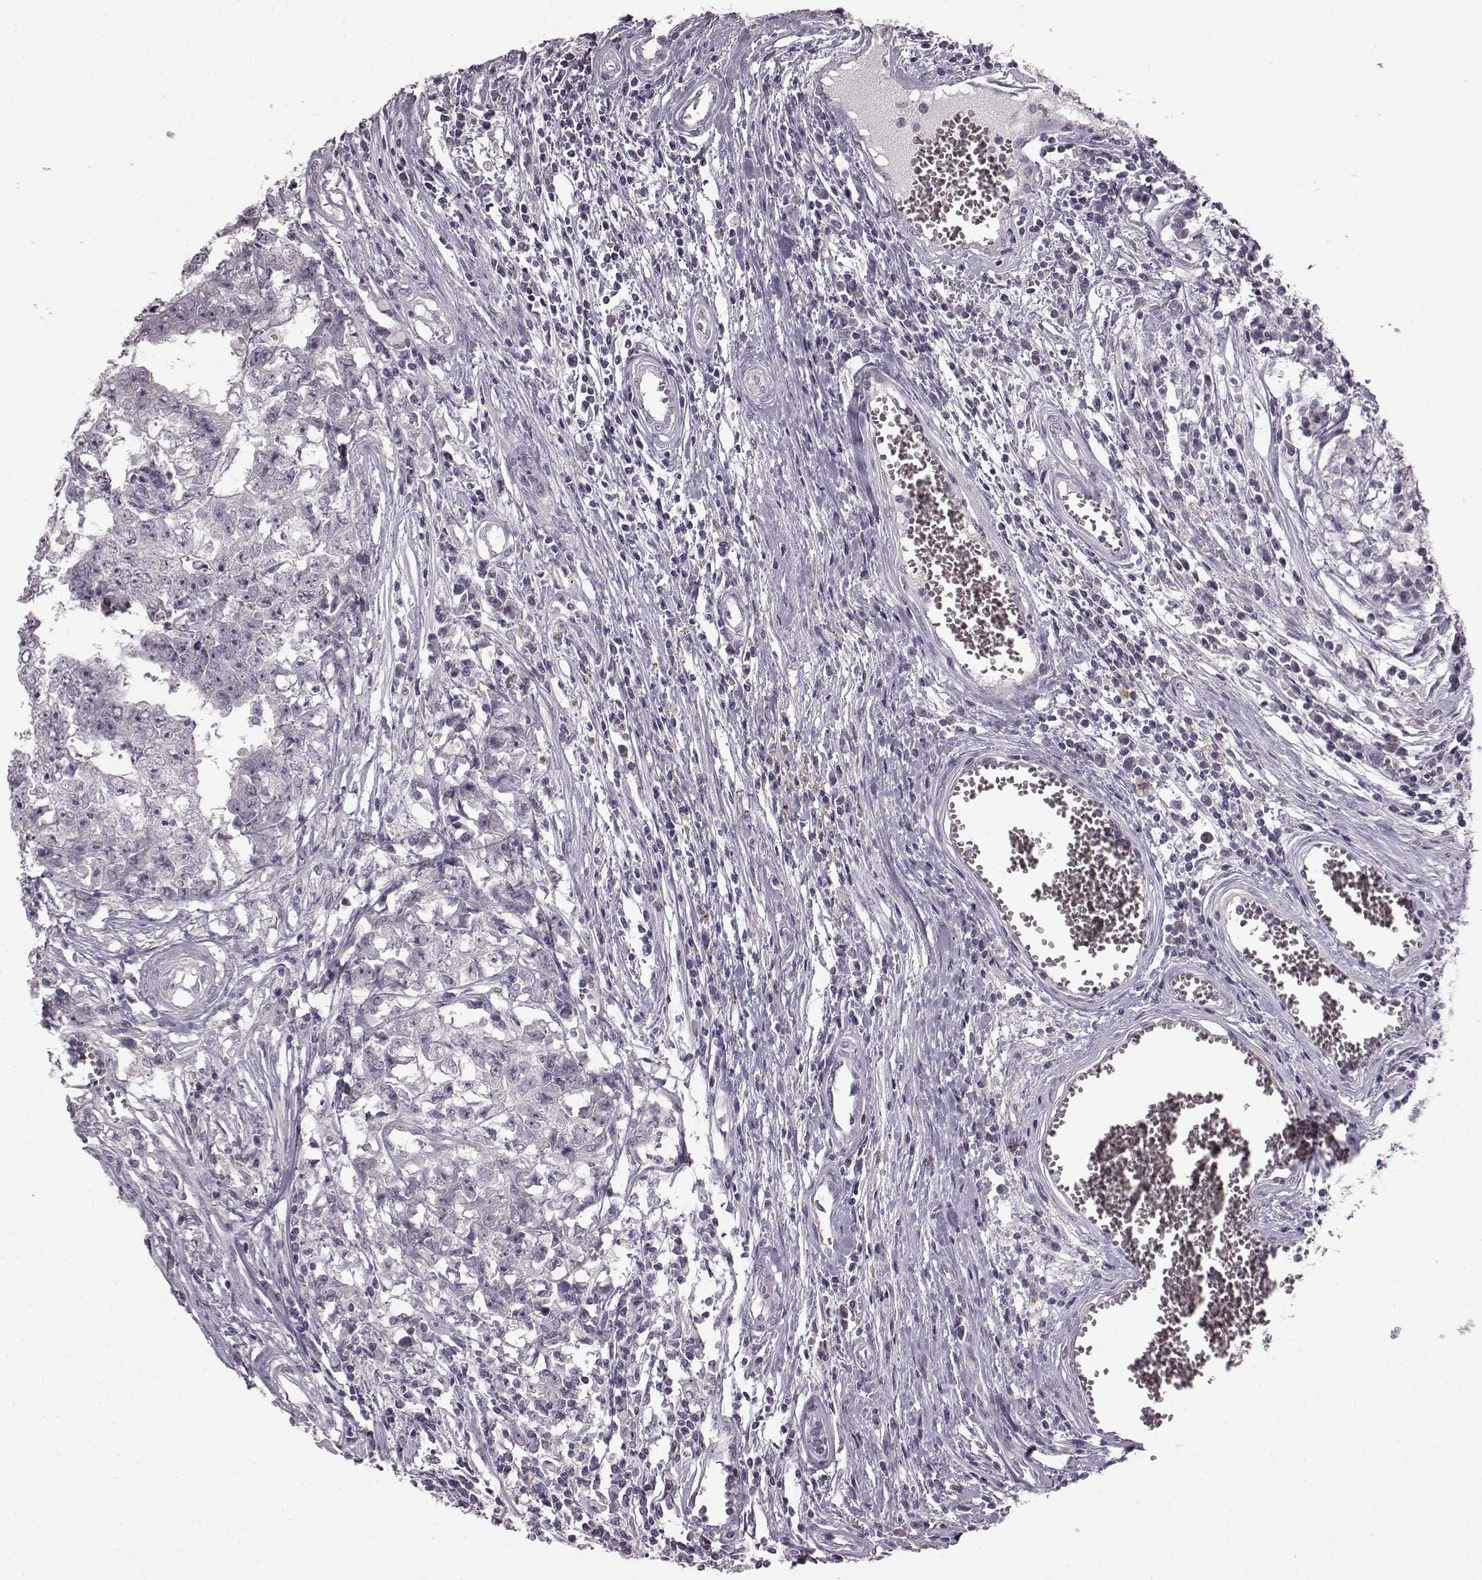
{"staining": {"intensity": "negative", "quantity": "none", "location": "none"}, "tissue": "testis cancer", "cell_type": "Tumor cells", "image_type": "cancer", "snomed": [{"axis": "morphology", "description": "Carcinoma, Embryonal, NOS"}, {"axis": "topography", "description": "Testis"}], "caption": "Immunohistochemistry of testis cancer demonstrates no staining in tumor cells. (Brightfield microscopy of DAB IHC at high magnification).", "gene": "LHB", "patient": {"sex": "male", "age": 36}}